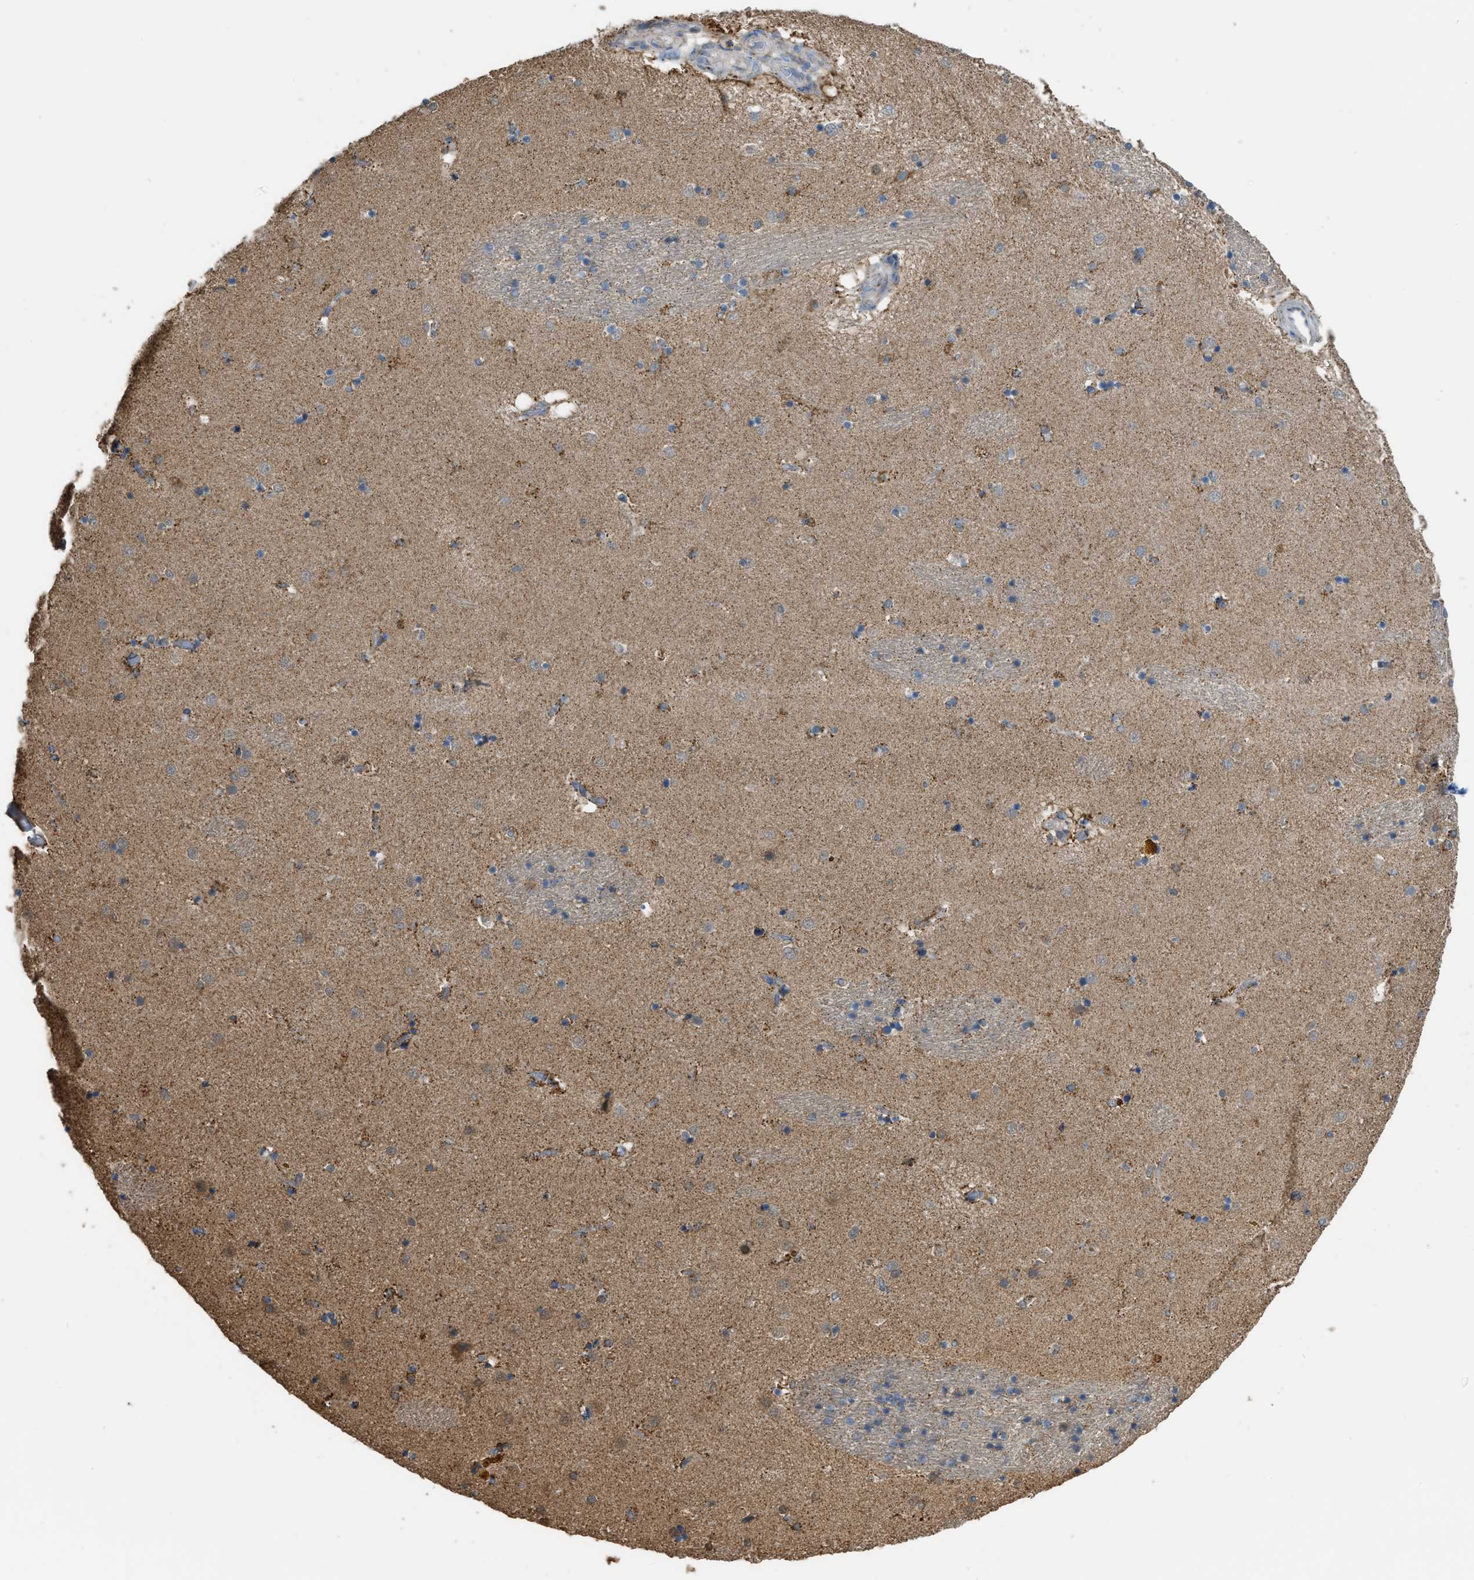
{"staining": {"intensity": "weak", "quantity": "<25%", "location": "cytoplasmic/membranous"}, "tissue": "caudate", "cell_type": "Glial cells", "image_type": "normal", "snomed": [{"axis": "morphology", "description": "Normal tissue, NOS"}, {"axis": "topography", "description": "Lateral ventricle wall"}], "caption": "Immunohistochemistry (IHC) of benign caudate demonstrates no positivity in glial cells.", "gene": "ETFB", "patient": {"sex": "male", "age": 70}}